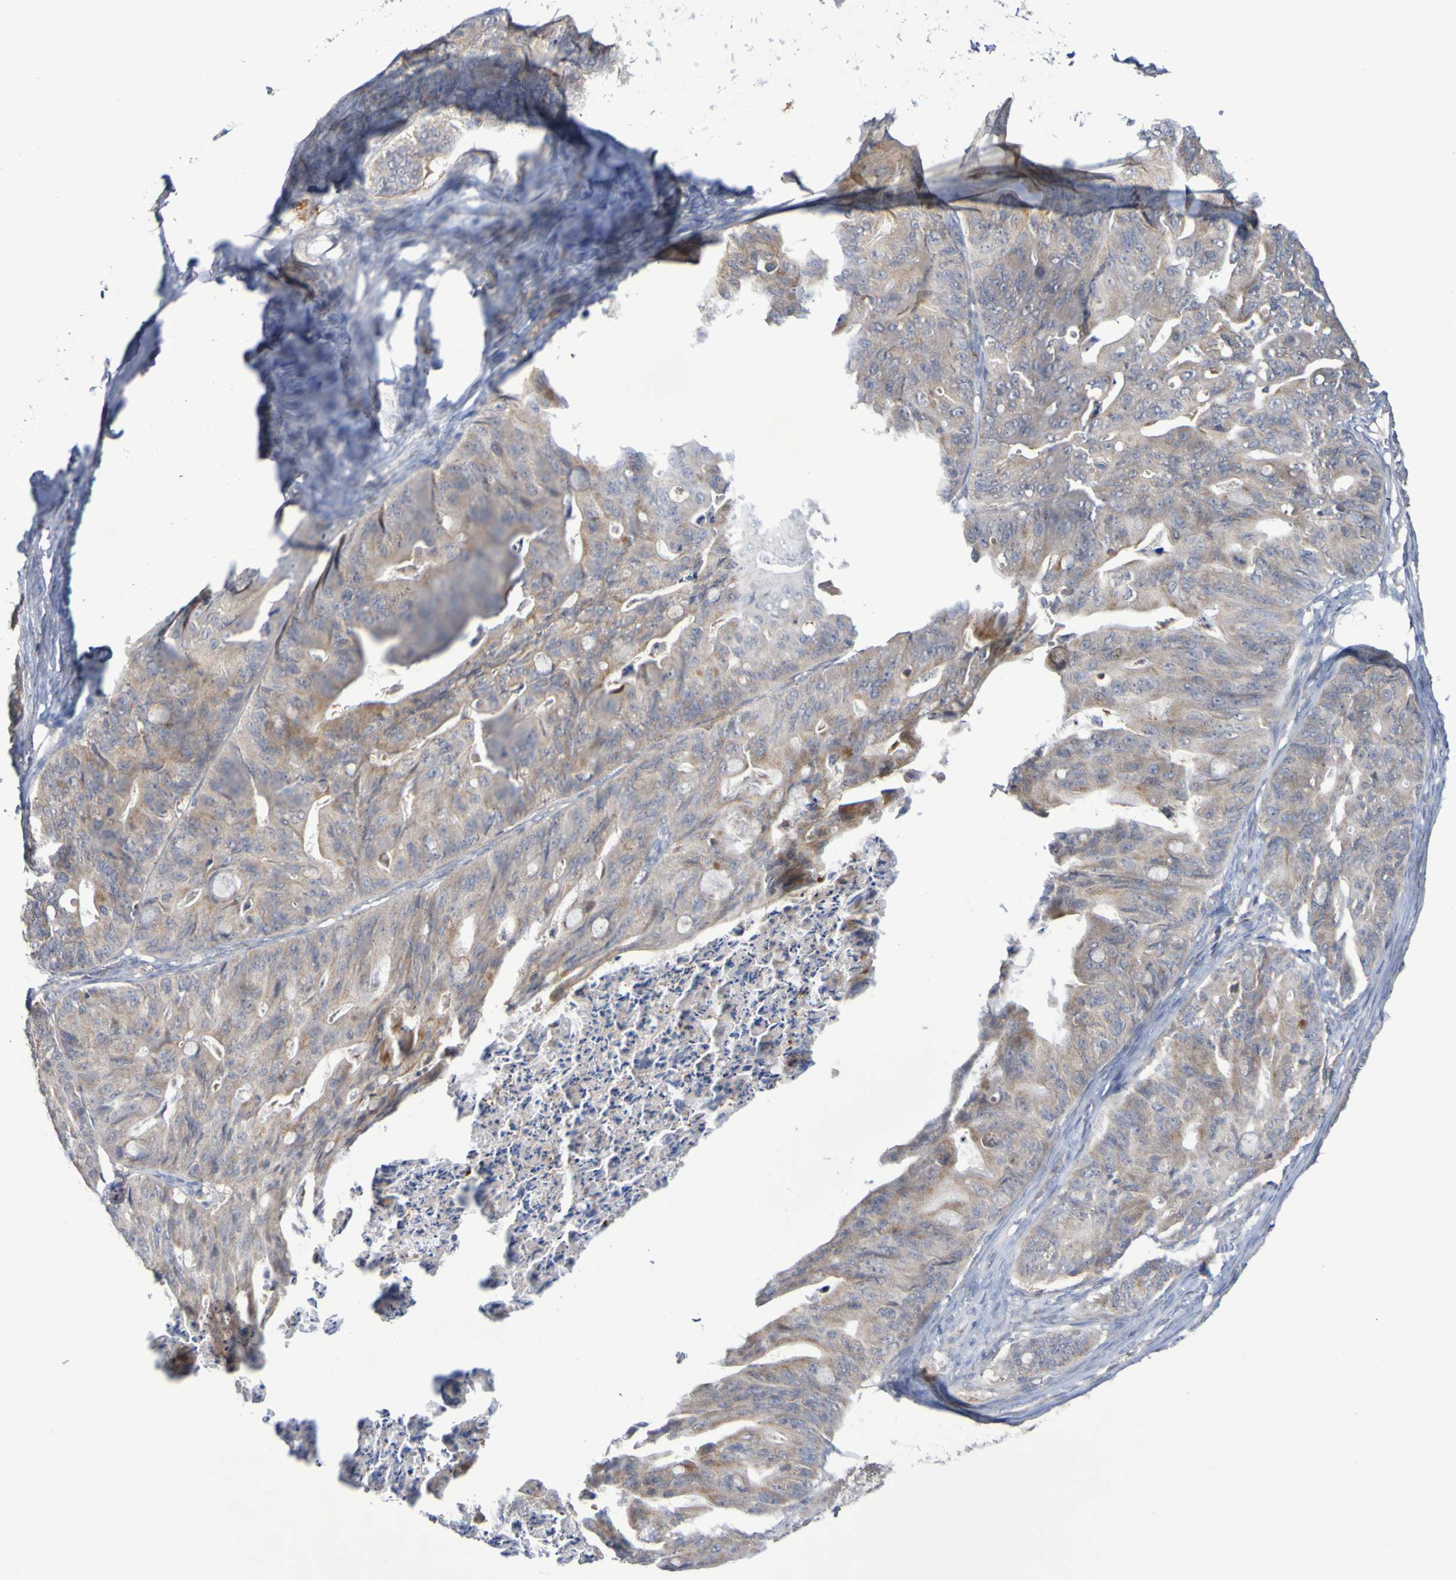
{"staining": {"intensity": "moderate", "quantity": ">75%", "location": "cytoplasmic/membranous"}, "tissue": "ovarian cancer", "cell_type": "Tumor cells", "image_type": "cancer", "snomed": [{"axis": "morphology", "description": "Cystadenocarcinoma, mucinous, NOS"}, {"axis": "topography", "description": "Ovary"}], "caption": "The micrograph exhibits staining of mucinous cystadenocarcinoma (ovarian), revealing moderate cytoplasmic/membranous protein staining (brown color) within tumor cells.", "gene": "C3orf18", "patient": {"sex": "female", "age": 37}}